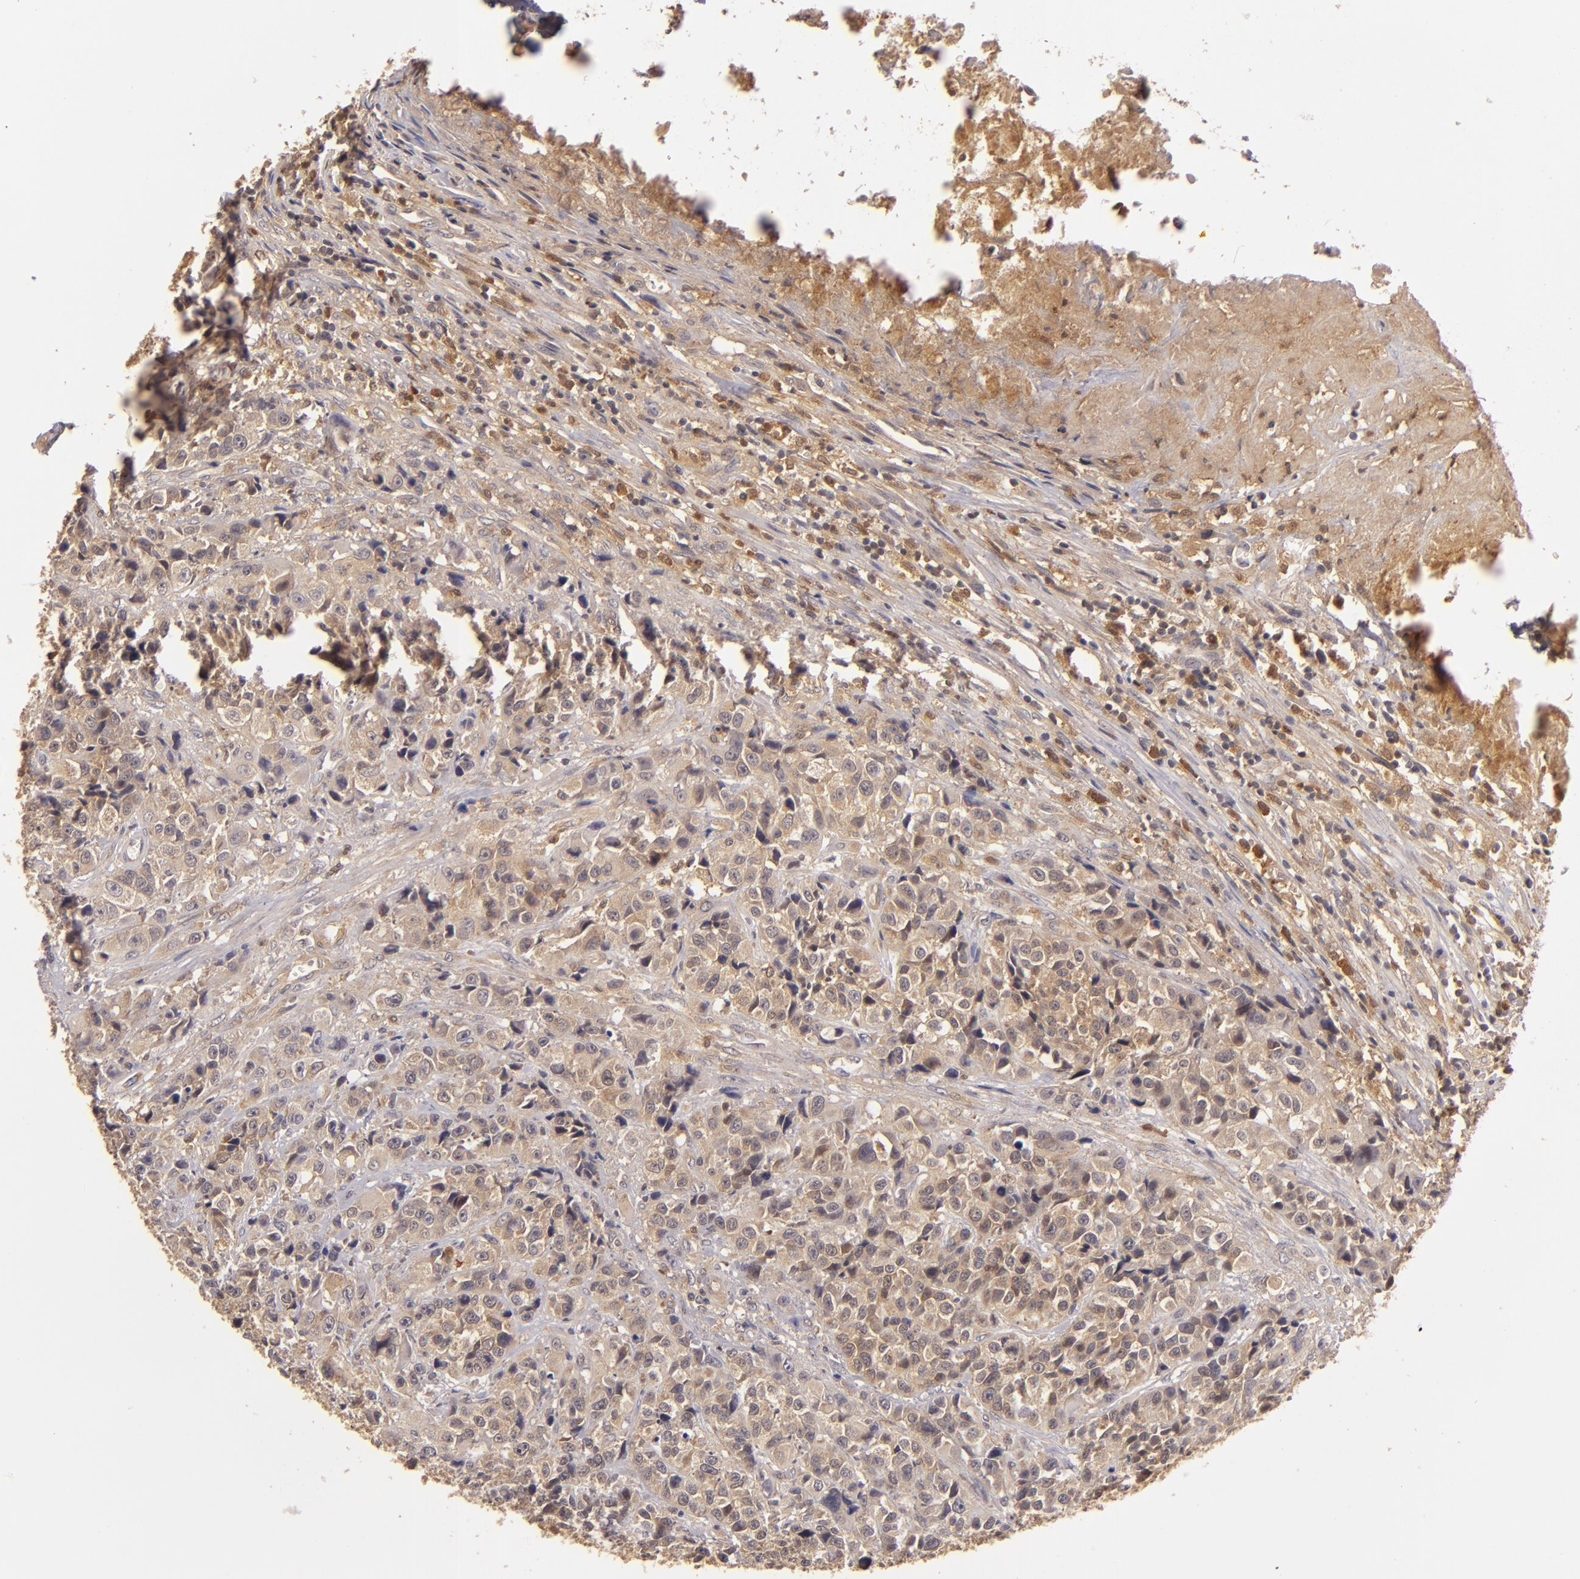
{"staining": {"intensity": "moderate", "quantity": ">75%", "location": "cytoplasmic/membranous"}, "tissue": "urothelial cancer", "cell_type": "Tumor cells", "image_type": "cancer", "snomed": [{"axis": "morphology", "description": "Urothelial carcinoma, High grade"}, {"axis": "topography", "description": "Urinary bladder"}], "caption": "The immunohistochemical stain labels moderate cytoplasmic/membranous positivity in tumor cells of urothelial carcinoma (high-grade) tissue.", "gene": "PRKCD", "patient": {"sex": "female", "age": 81}}